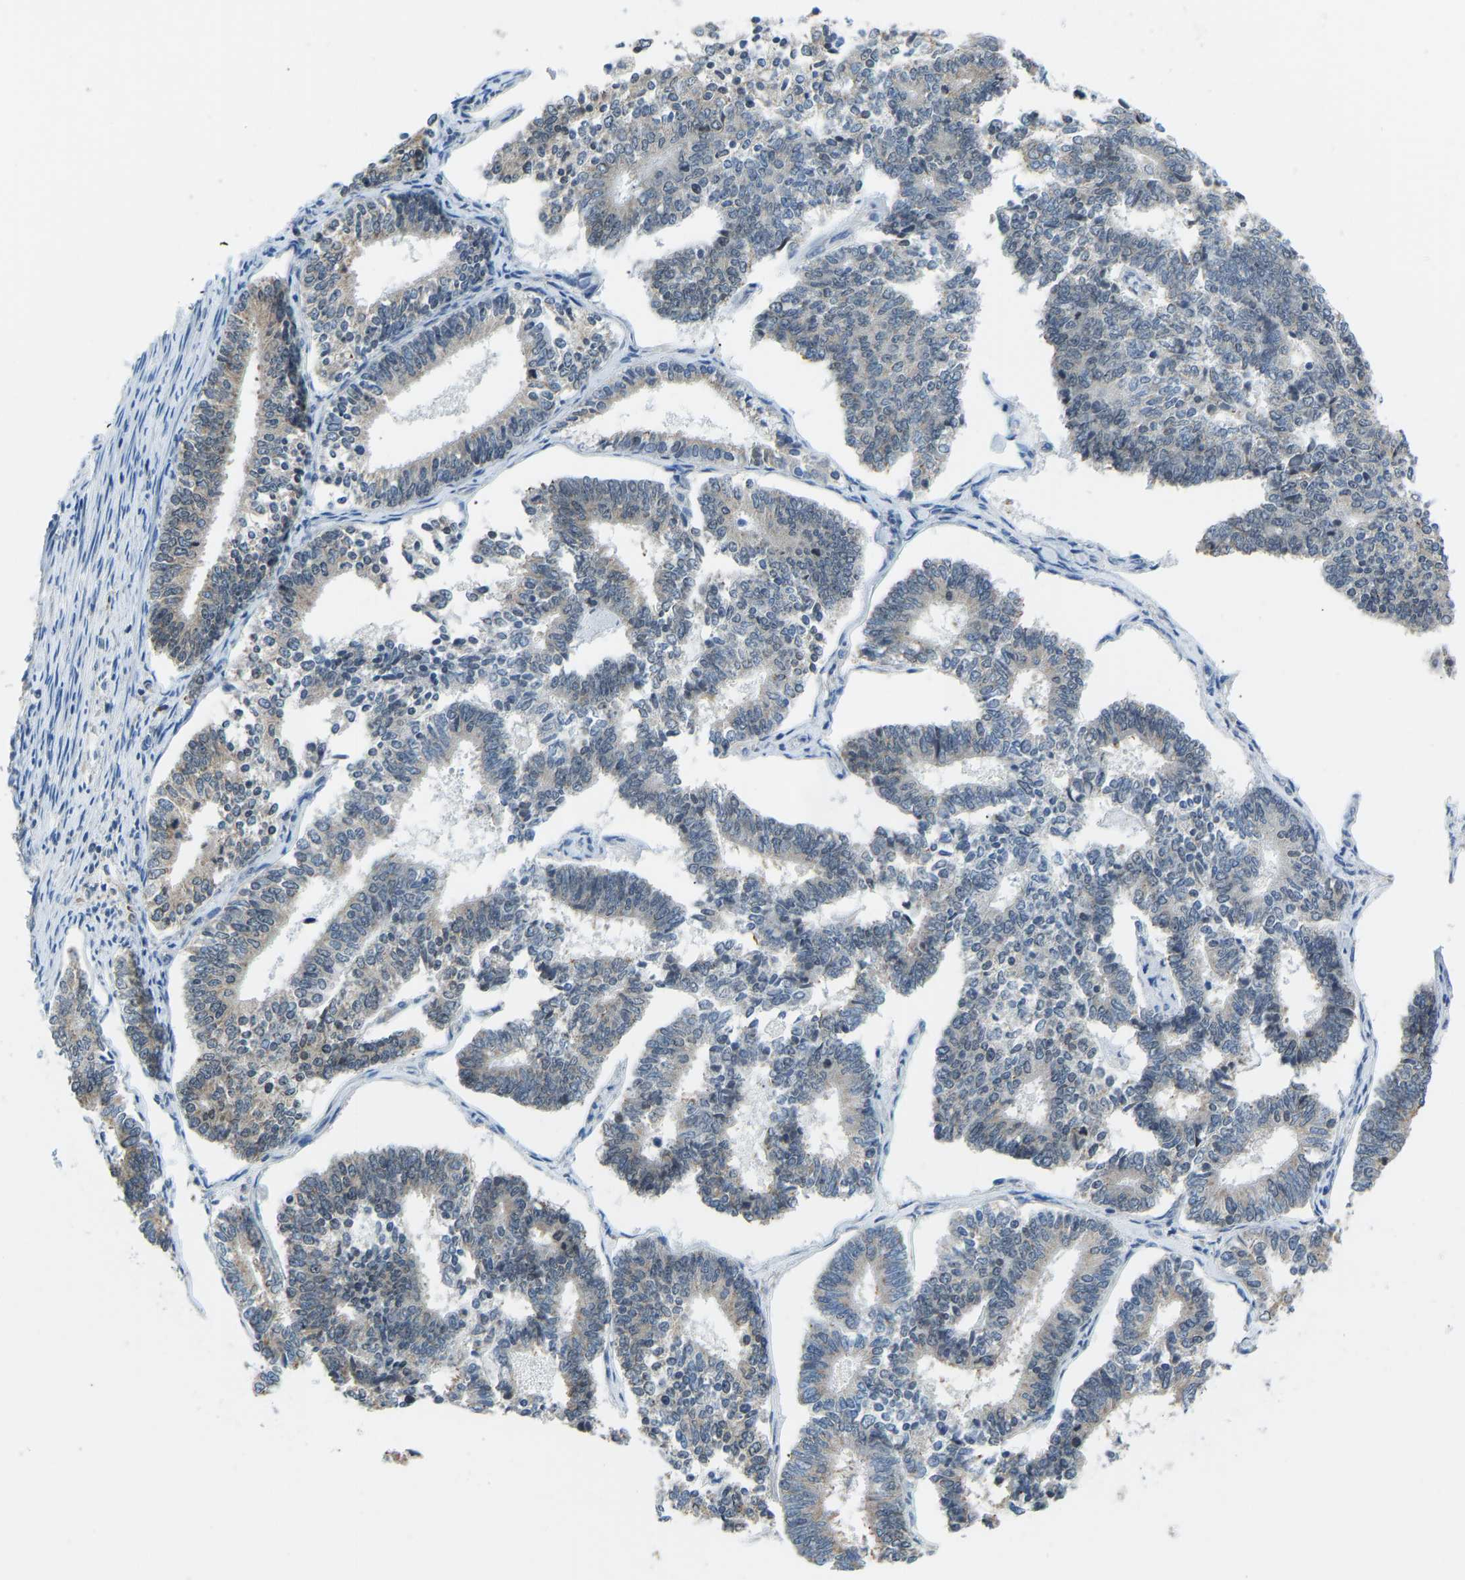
{"staining": {"intensity": "negative", "quantity": "none", "location": "none"}, "tissue": "endometrial cancer", "cell_type": "Tumor cells", "image_type": "cancer", "snomed": [{"axis": "morphology", "description": "Adenocarcinoma, NOS"}, {"axis": "topography", "description": "Endometrium"}], "caption": "DAB (3,3'-diaminobenzidine) immunohistochemical staining of endometrial adenocarcinoma reveals no significant staining in tumor cells. Nuclei are stained in blue.", "gene": "VRK1", "patient": {"sex": "female", "age": 70}}